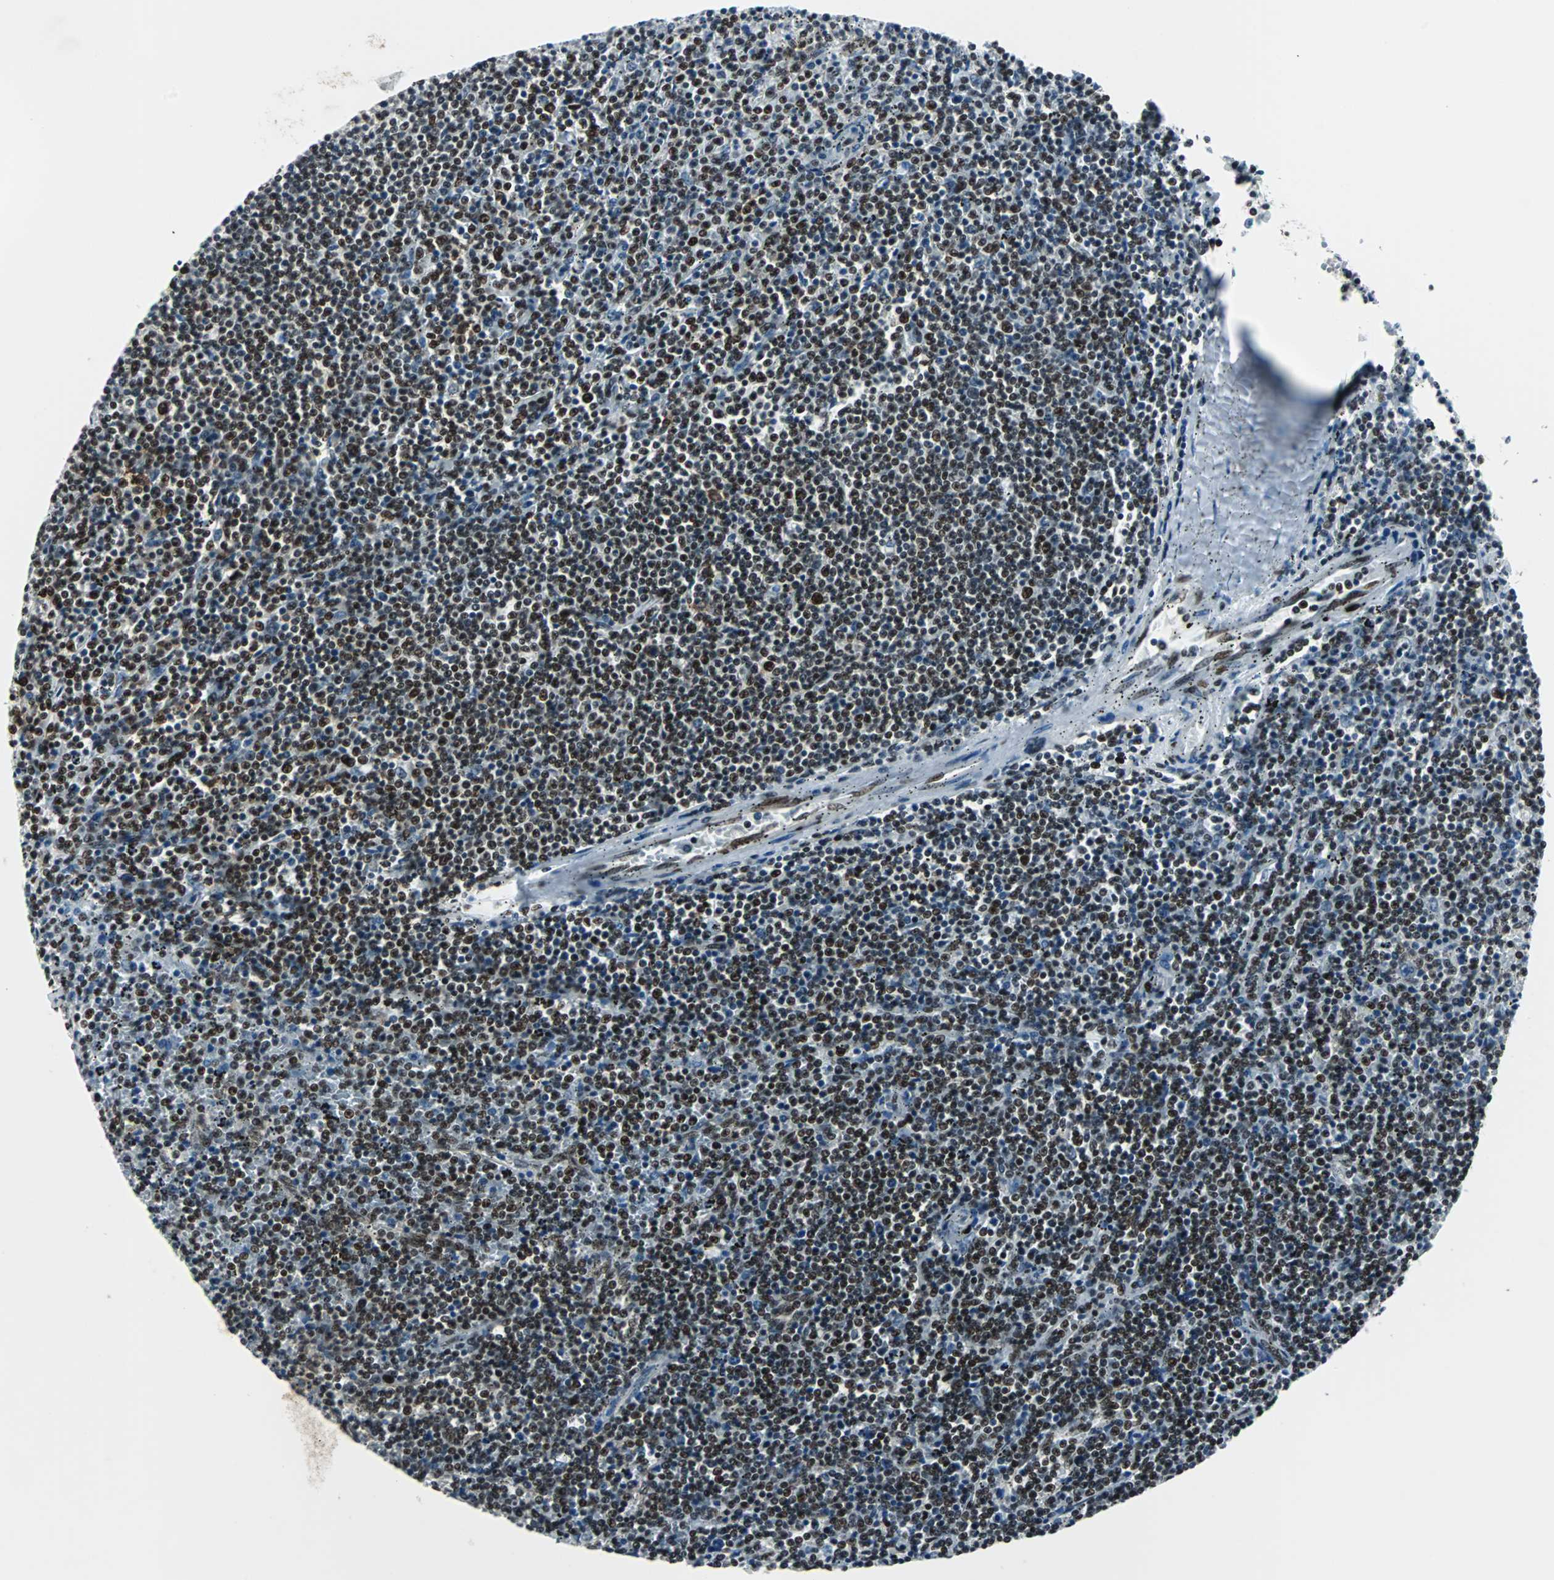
{"staining": {"intensity": "strong", "quantity": ">75%", "location": "nuclear"}, "tissue": "lymphoma", "cell_type": "Tumor cells", "image_type": "cancer", "snomed": [{"axis": "morphology", "description": "Malignant lymphoma, non-Hodgkin's type, Low grade"}, {"axis": "topography", "description": "Spleen"}], "caption": "A brown stain labels strong nuclear staining of a protein in human lymphoma tumor cells. The protein of interest is shown in brown color, while the nuclei are stained blue.", "gene": "MEF2D", "patient": {"sex": "female", "age": 50}}